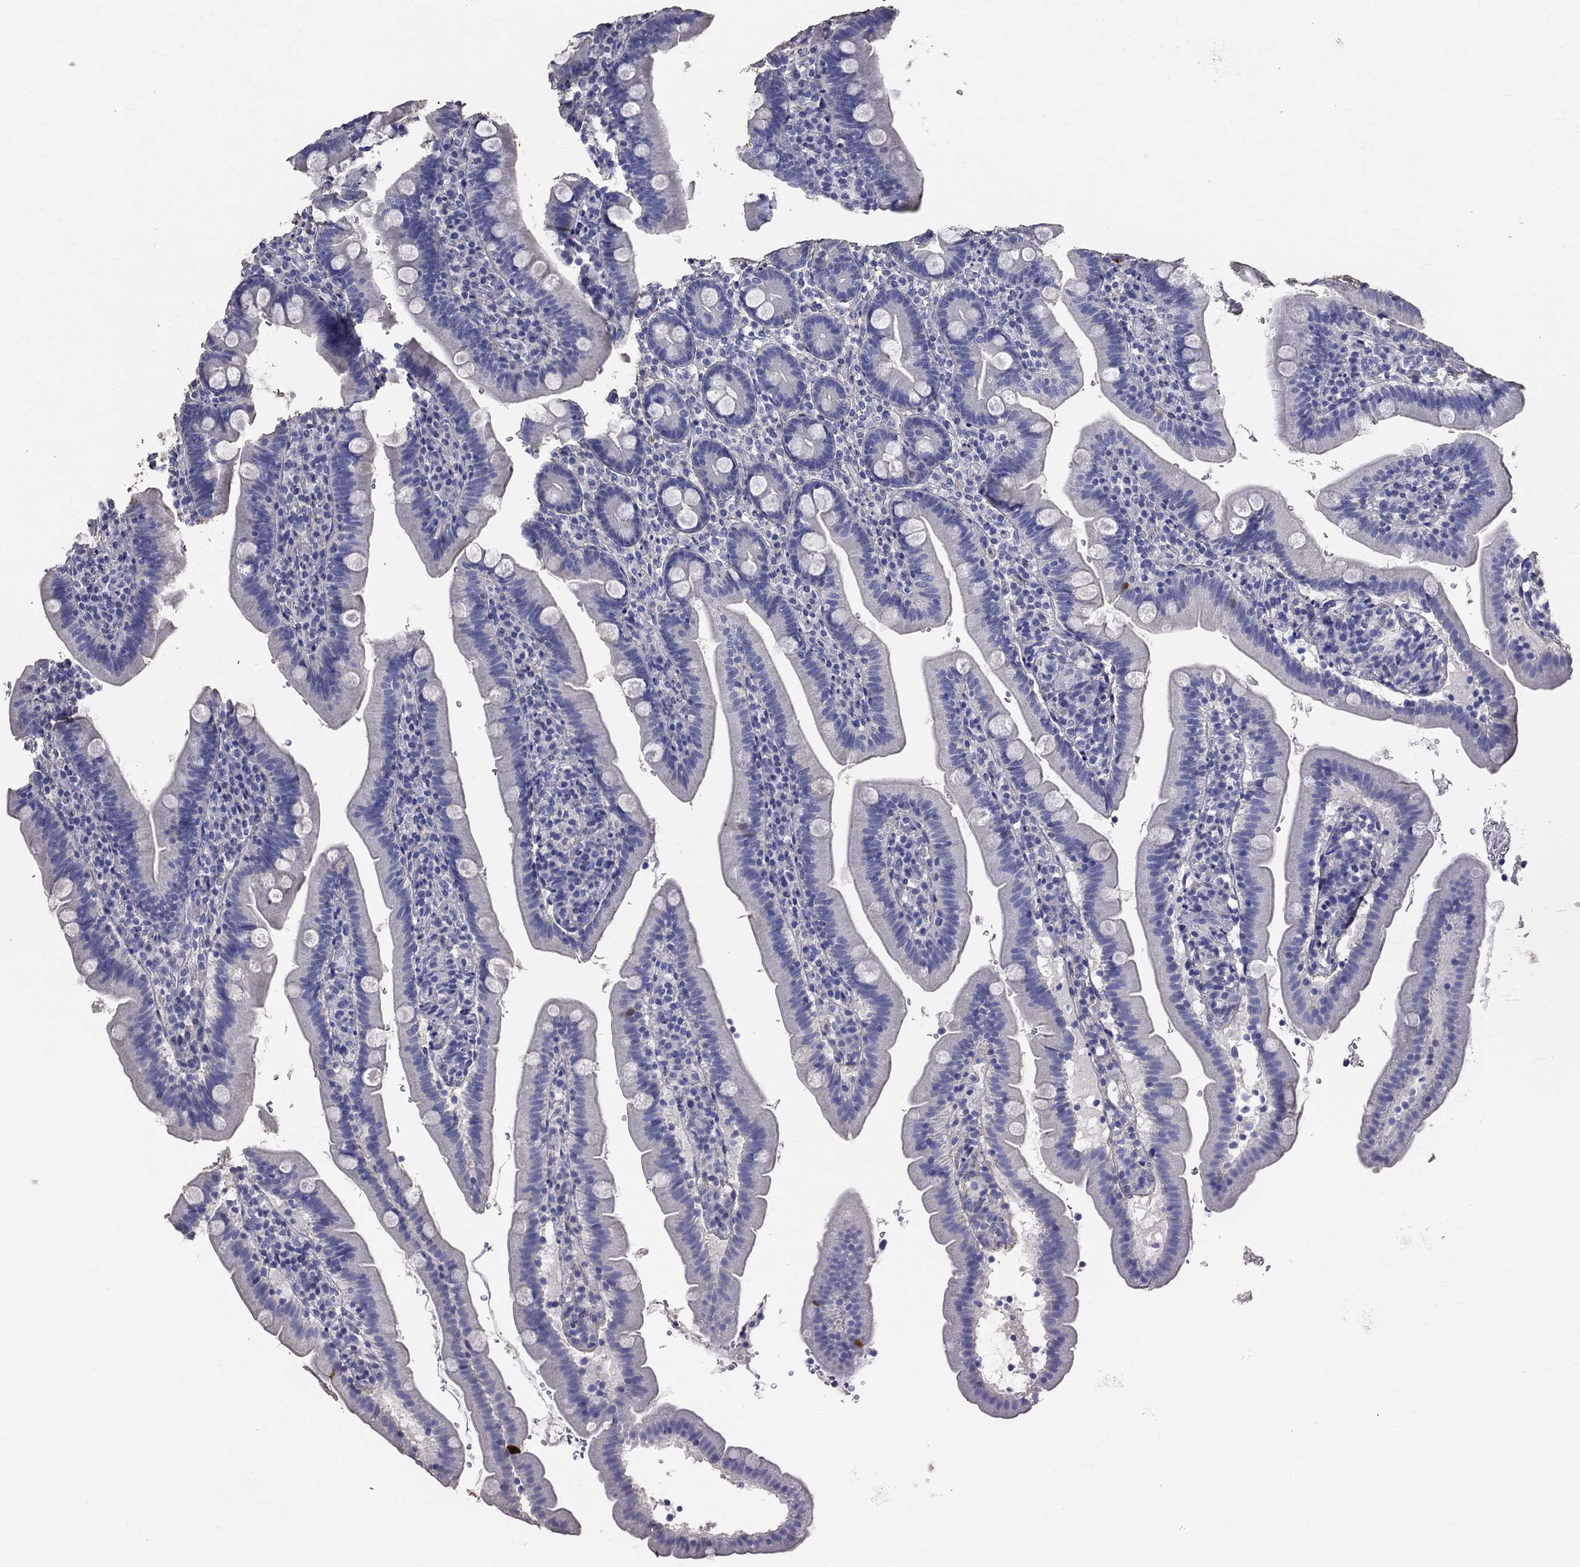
{"staining": {"intensity": "strong", "quantity": "<25%", "location": "cytoplasmic/membranous,nuclear"}, "tissue": "duodenum", "cell_type": "Glandular cells", "image_type": "normal", "snomed": [{"axis": "morphology", "description": "Normal tissue, NOS"}, {"axis": "topography", "description": "Duodenum"}], "caption": "Strong cytoplasmic/membranous,nuclear staining for a protein is seen in approximately <25% of glandular cells of normal duodenum using immunohistochemistry (IHC).", "gene": "ANXA10", "patient": {"sex": "female", "age": 67}}